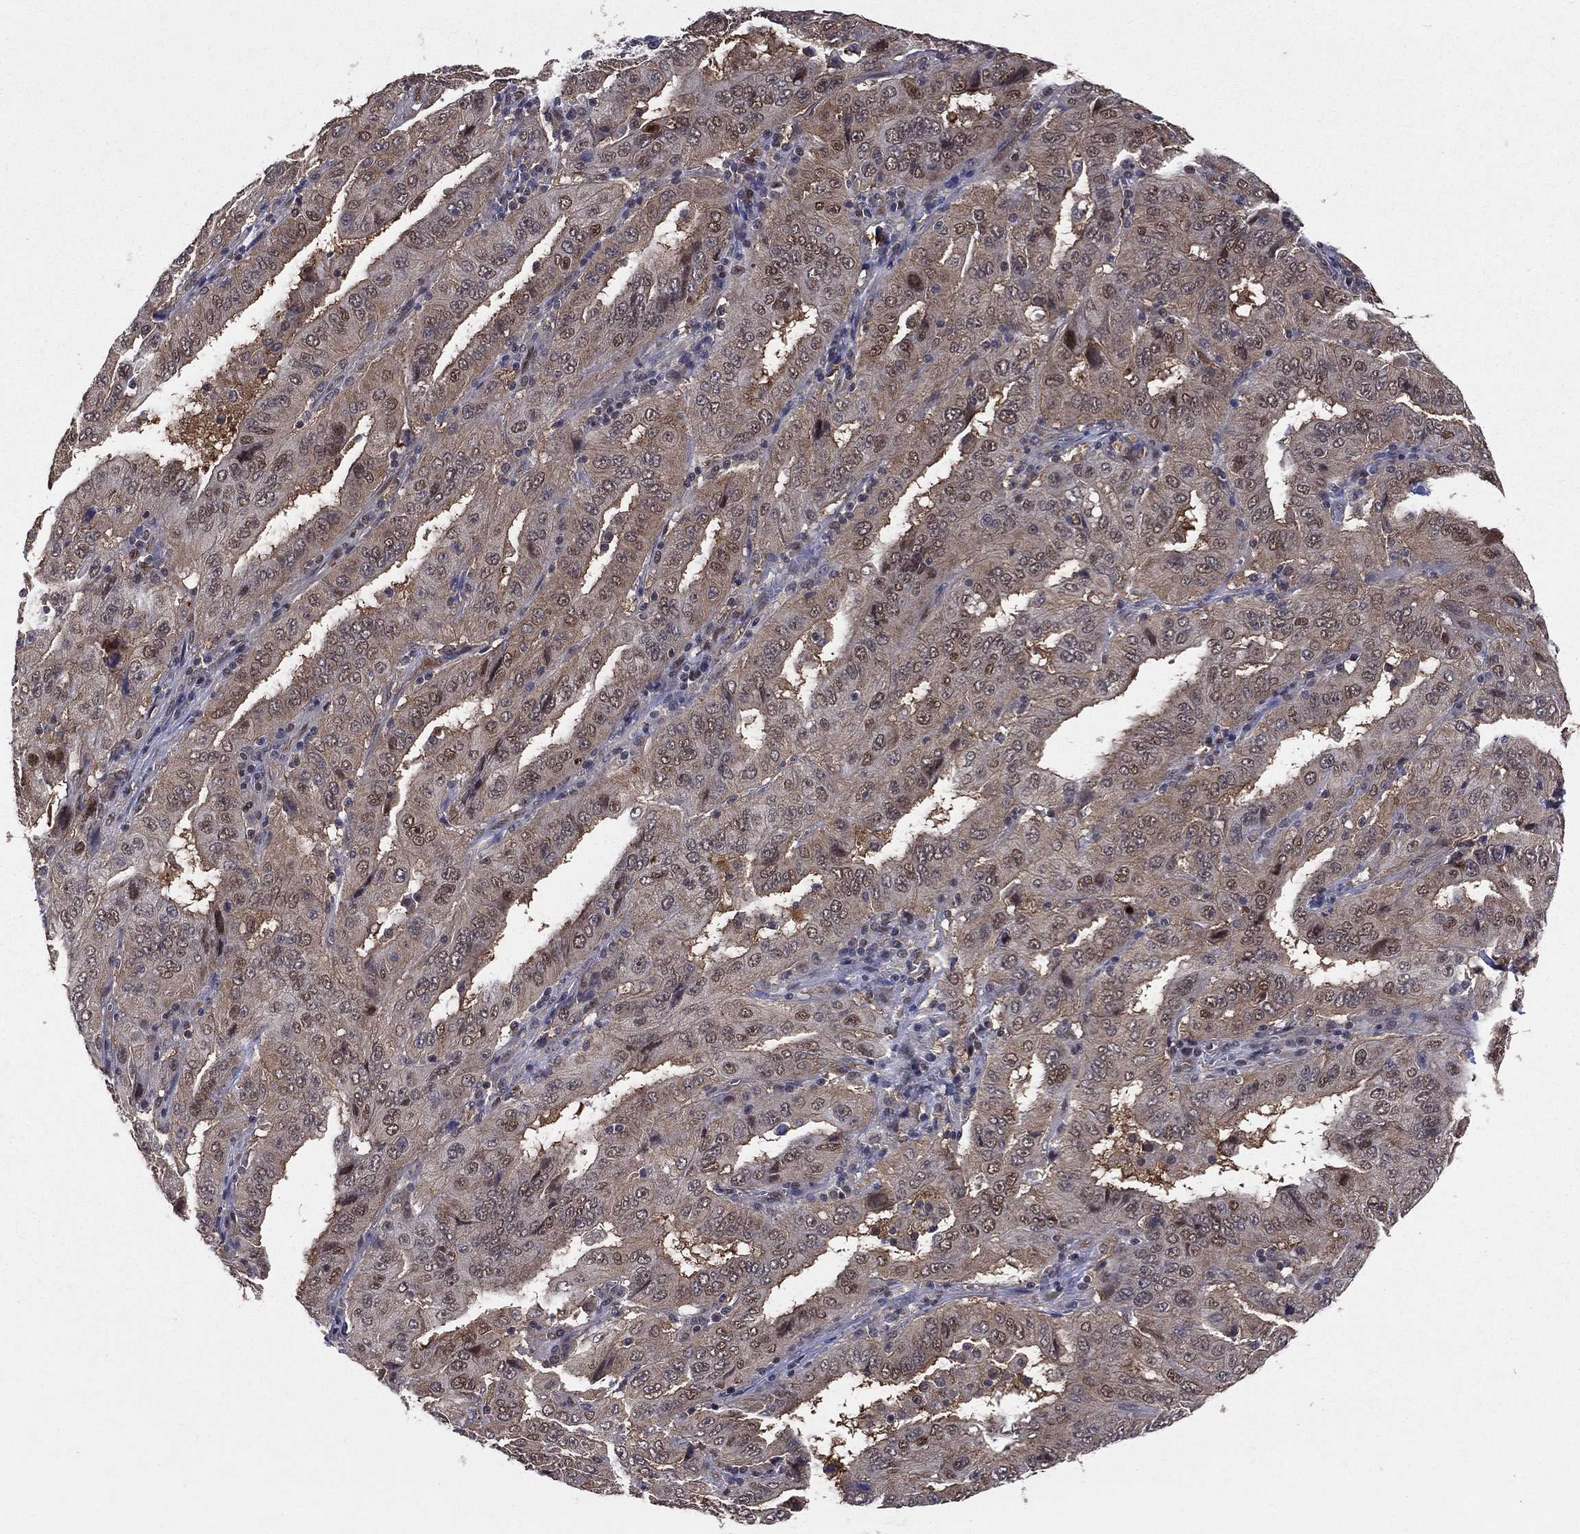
{"staining": {"intensity": "weak", "quantity": "25%-75%", "location": "cytoplasmic/membranous,nuclear"}, "tissue": "pancreatic cancer", "cell_type": "Tumor cells", "image_type": "cancer", "snomed": [{"axis": "morphology", "description": "Adenocarcinoma, NOS"}, {"axis": "topography", "description": "Pancreas"}], "caption": "Immunohistochemical staining of human pancreatic cancer (adenocarcinoma) displays low levels of weak cytoplasmic/membranous and nuclear expression in approximately 25%-75% of tumor cells.", "gene": "GMPR2", "patient": {"sex": "male", "age": 63}}